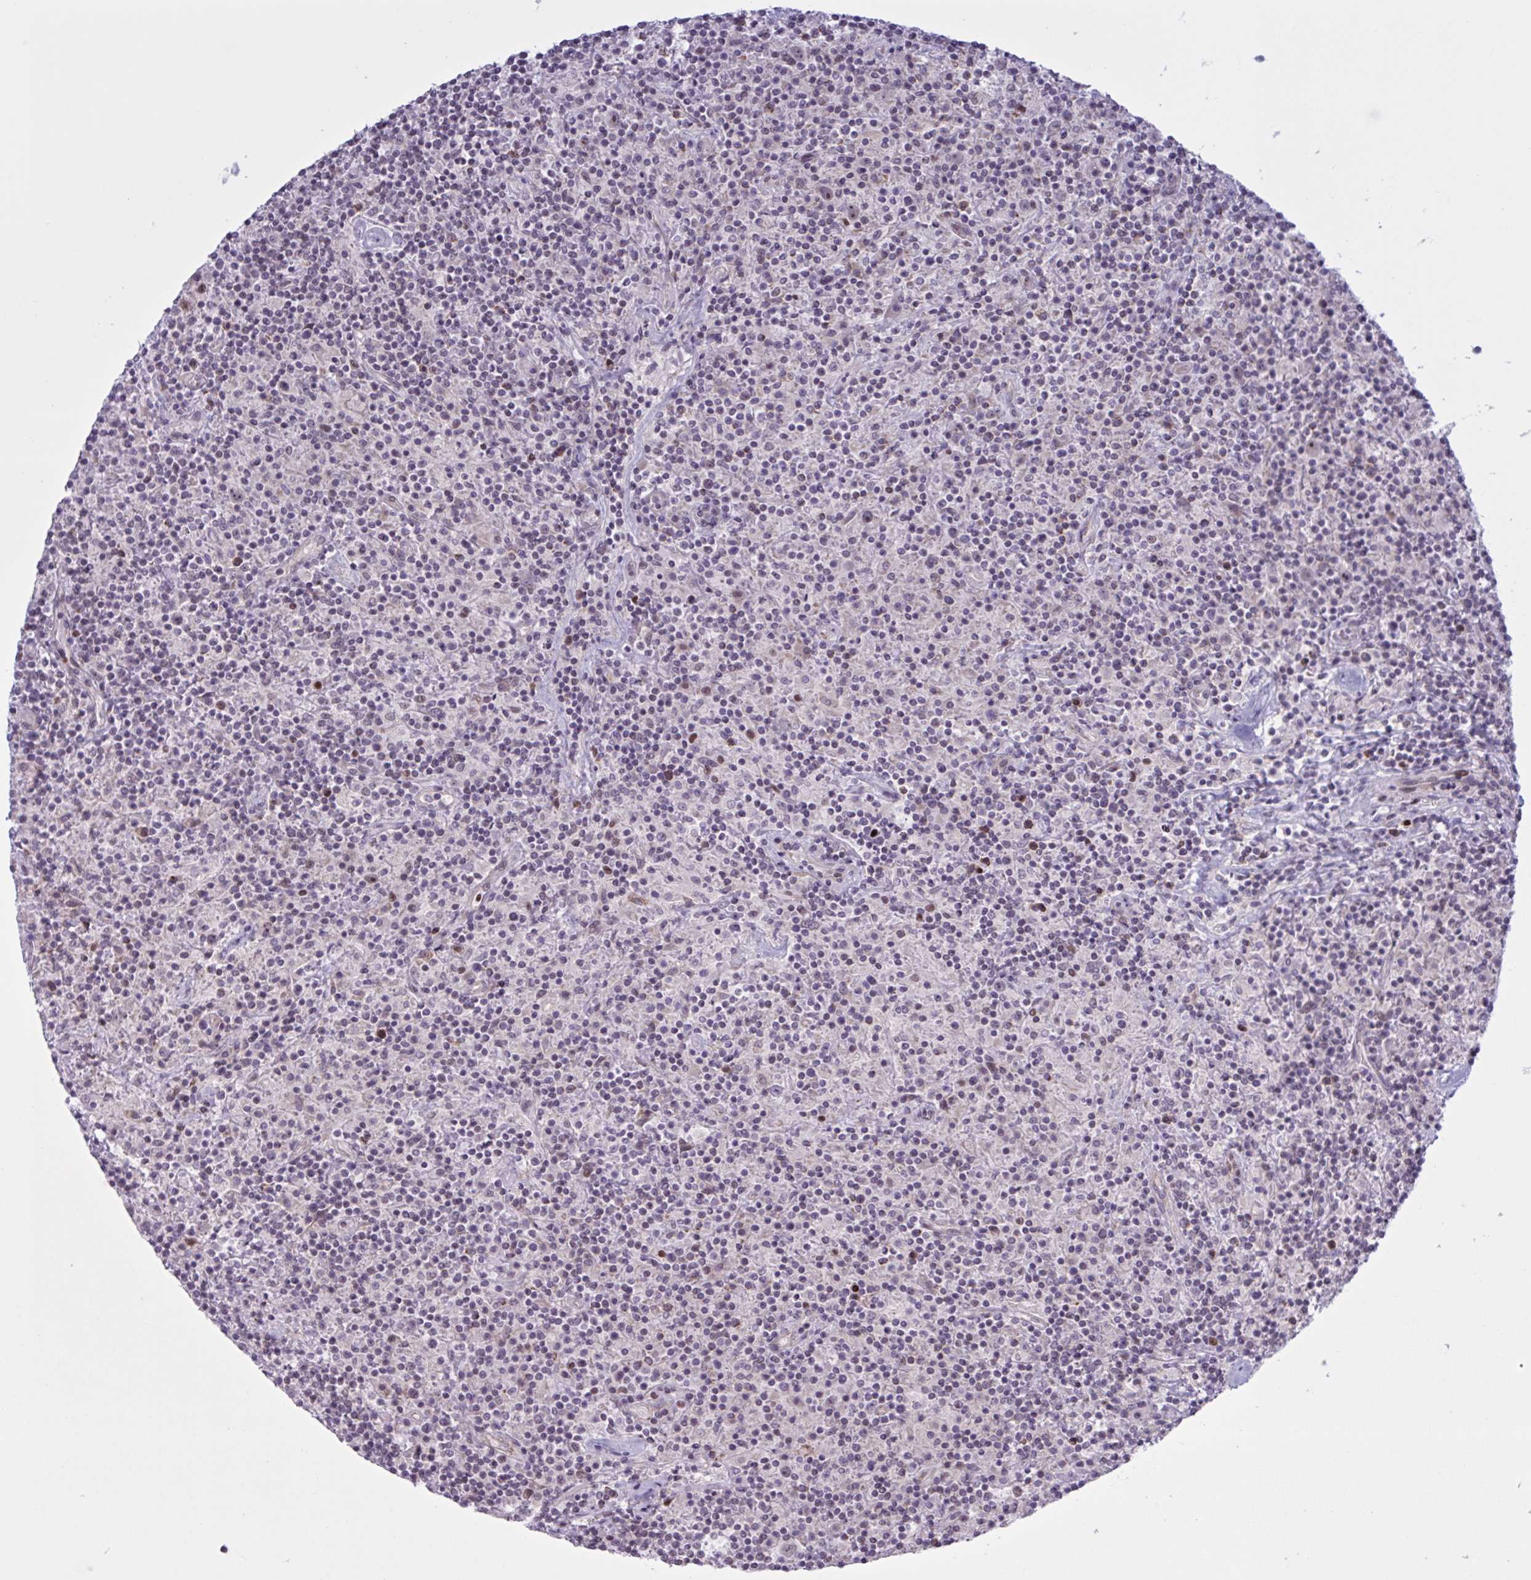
{"staining": {"intensity": "negative", "quantity": "none", "location": "none"}, "tissue": "lymphoma", "cell_type": "Tumor cells", "image_type": "cancer", "snomed": [{"axis": "morphology", "description": "Hodgkin's disease, NOS"}, {"axis": "topography", "description": "Lymph node"}], "caption": "Immunohistochemical staining of Hodgkin's disease exhibits no significant expression in tumor cells. The staining is performed using DAB brown chromogen with nuclei counter-stained in using hematoxylin.", "gene": "PRMT6", "patient": {"sex": "male", "age": 70}}